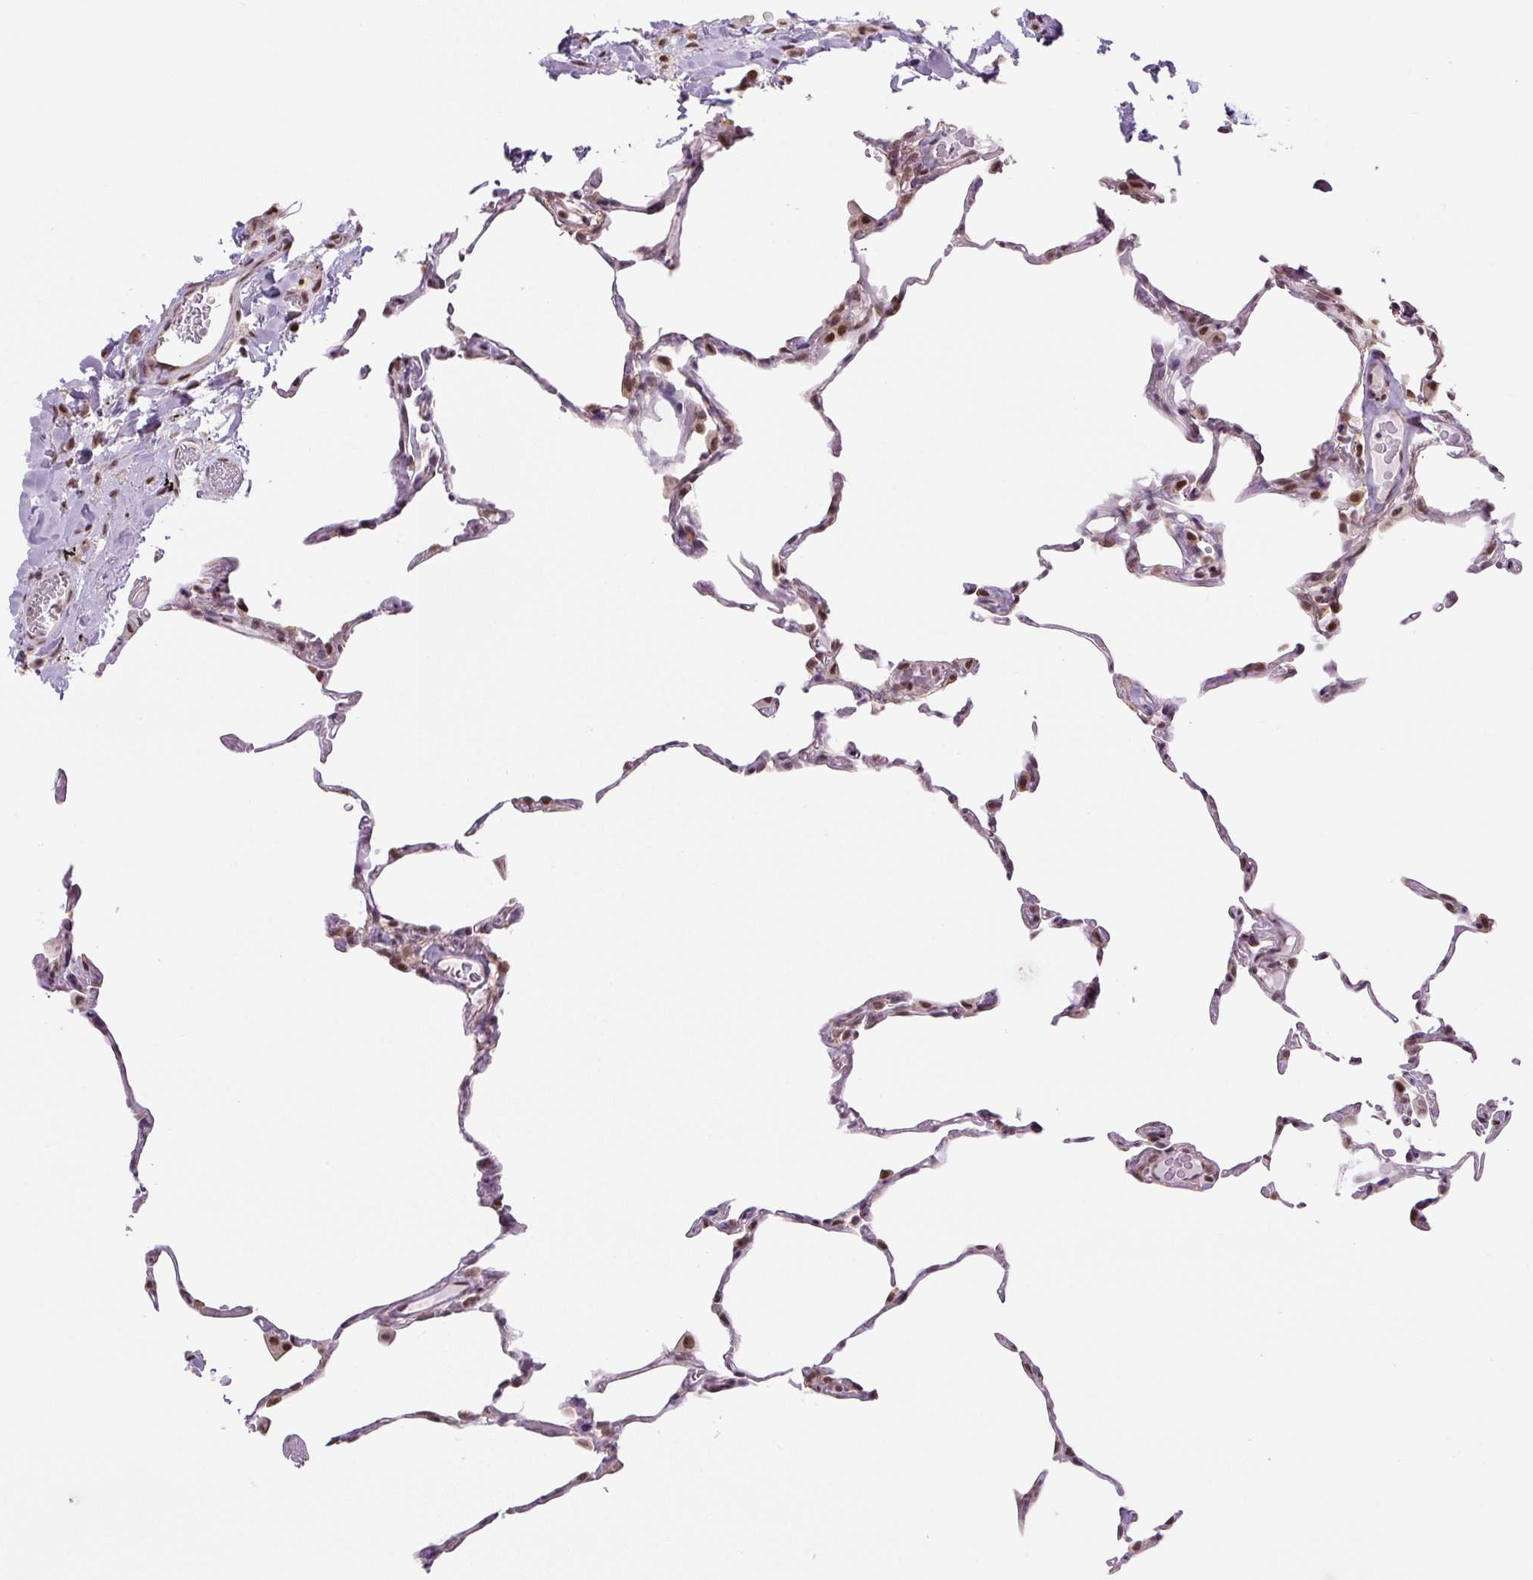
{"staining": {"intensity": "moderate", "quantity": "<25%", "location": "nuclear"}, "tissue": "lung", "cell_type": "Alveolar cells", "image_type": "normal", "snomed": [{"axis": "morphology", "description": "Normal tissue, NOS"}, {"axis": "topography", "description": "Lung"}], "caption": "A brown stain highlights moderate nuclear expression of a protein in alveolar cells of normal human lung. (brown staining indicates protein expression, while blue staining denotes nuclei).", "gene": "TCFL5", "patient": {"sex": "female", "age": 57}}